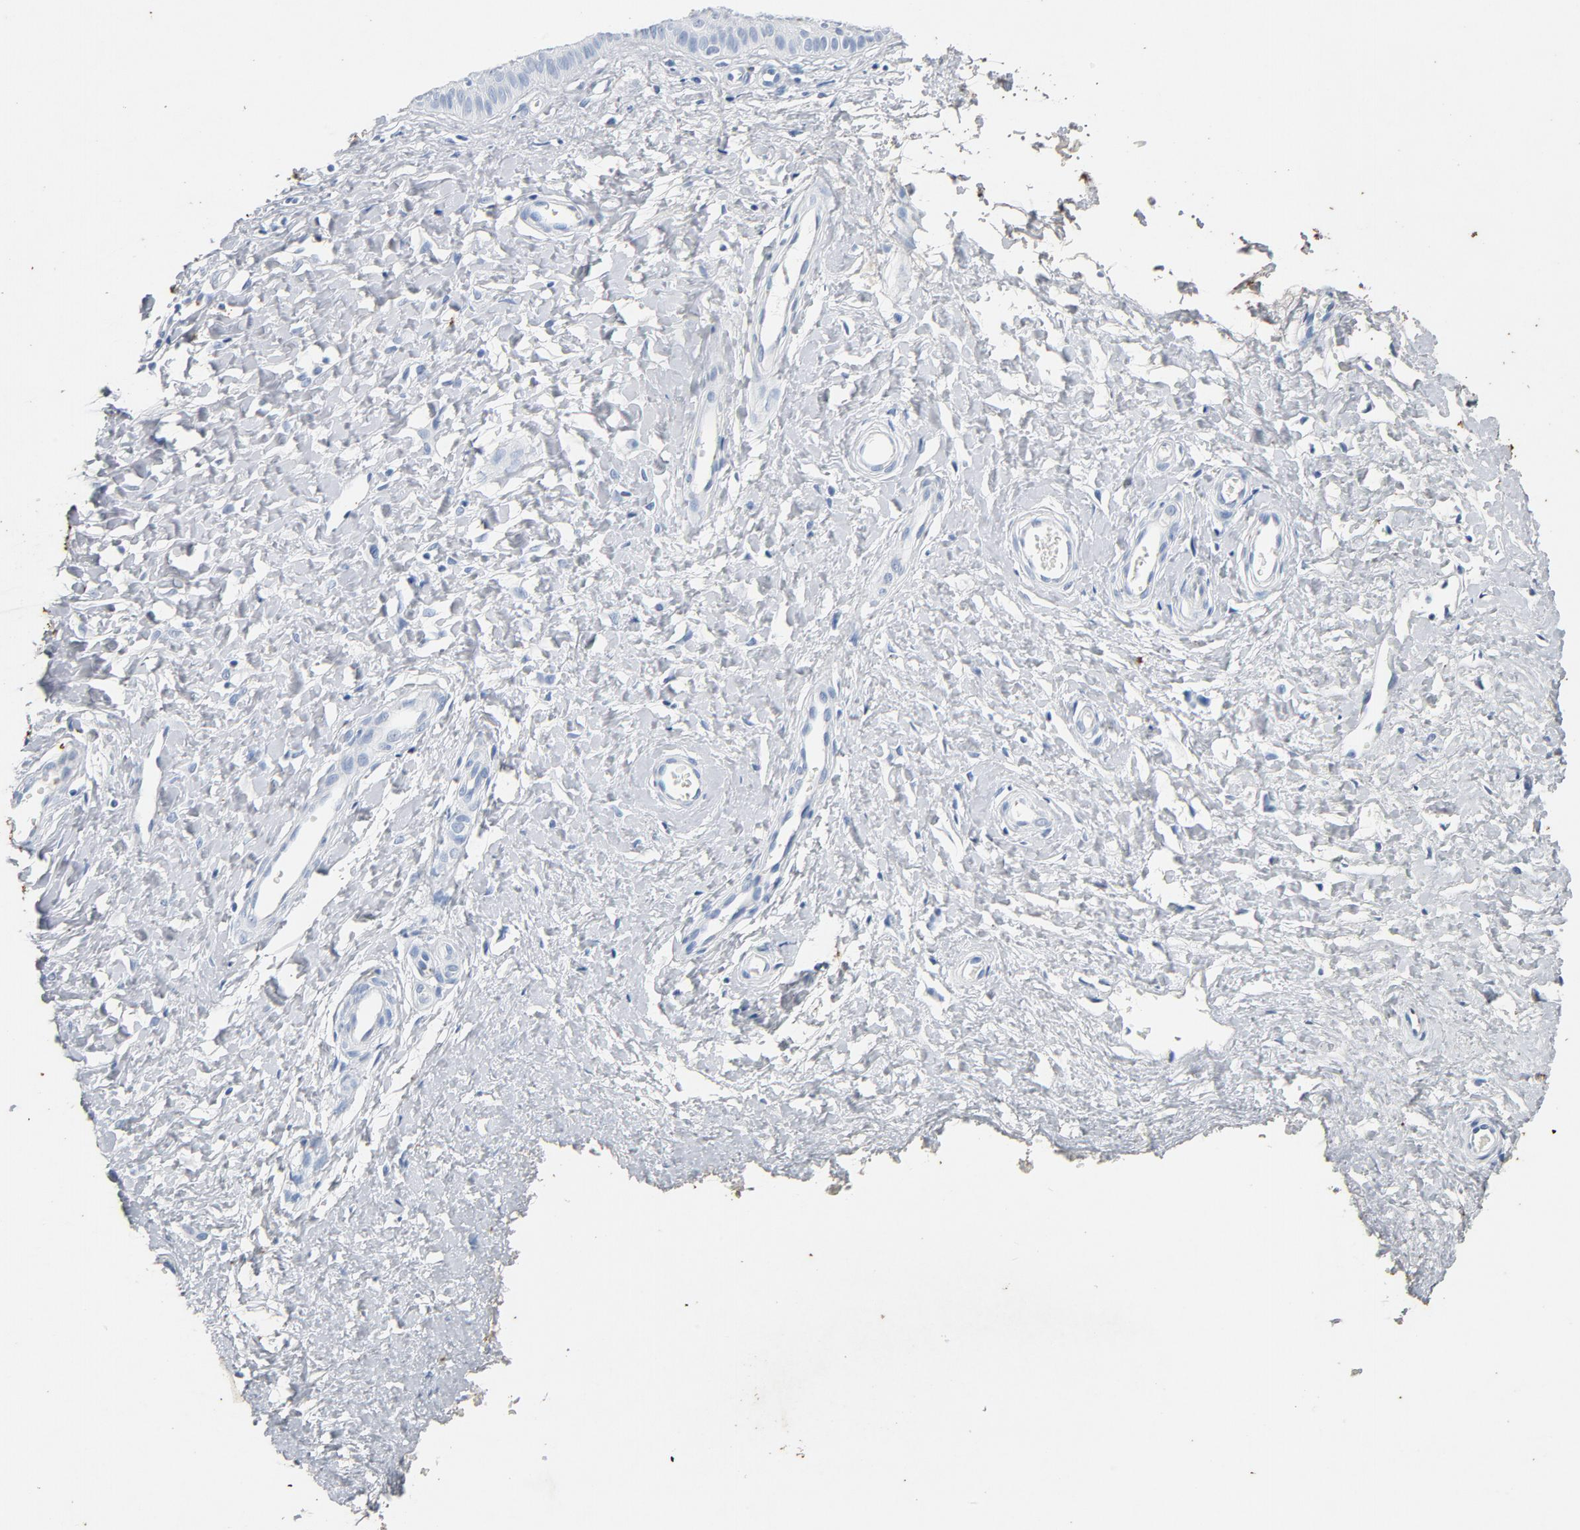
{"staining": {"intensity": "negative", "quantity": "none", "location": "none"}, "tissue": "cervix", "cell_type": "Glandular cells", "image_type": "normal", "snomed": [{"axis": "morphology", "description": "Normal tissue, NOS"}, {"axis": "topography", "description": "Cervix"}], "caption": "IHC photomicrograph of benign human cervix stained for a protein (brown), which reveals no staining in glandular cells. (DAB immunohistochemistry with hematoxylin counter stain).", "gene": "PTPRB", "patient": {"sex": "female", "age": 55}}